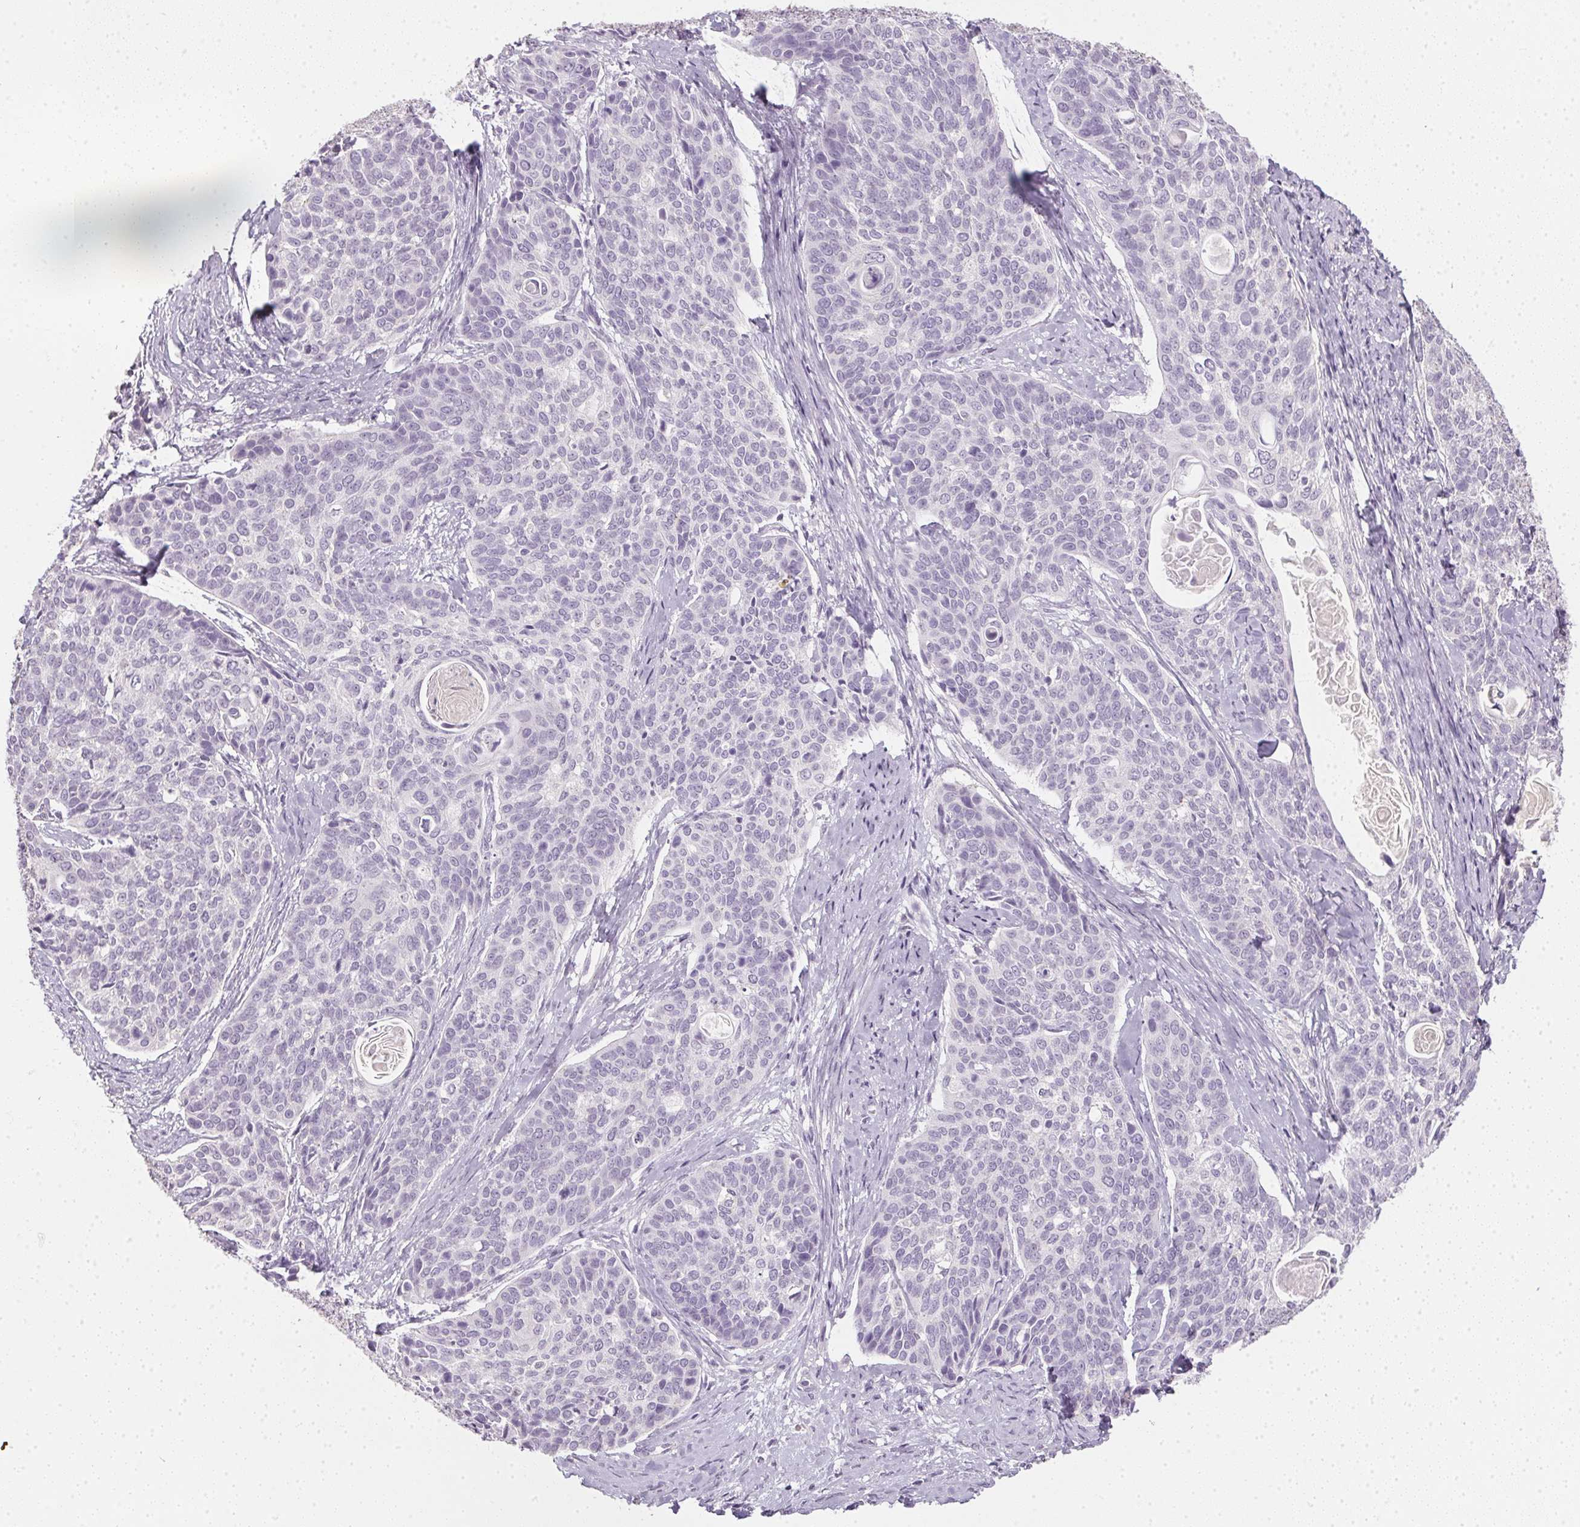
{"staining": {"intensity": "negative", "quantity": "none", "location": "none"}, "tissue": "cervical cancer", "cell_type": "Tumor cells", "image_type": "cancer", "snomed": [{"axis": "morphology", "description": "Squamous cell carcinoma, NOS"}, {"axis": "topography", "description": "Cervix"}], "caption": "Tumor cells show no significant protein expression in cervical cancer (squamous cell carcinoma). (Brightfield microscopy of DAB immunohistochemistry at high magnification).", "gene": "TMEM72", "patient": {"sex": "female", "age": 69}}